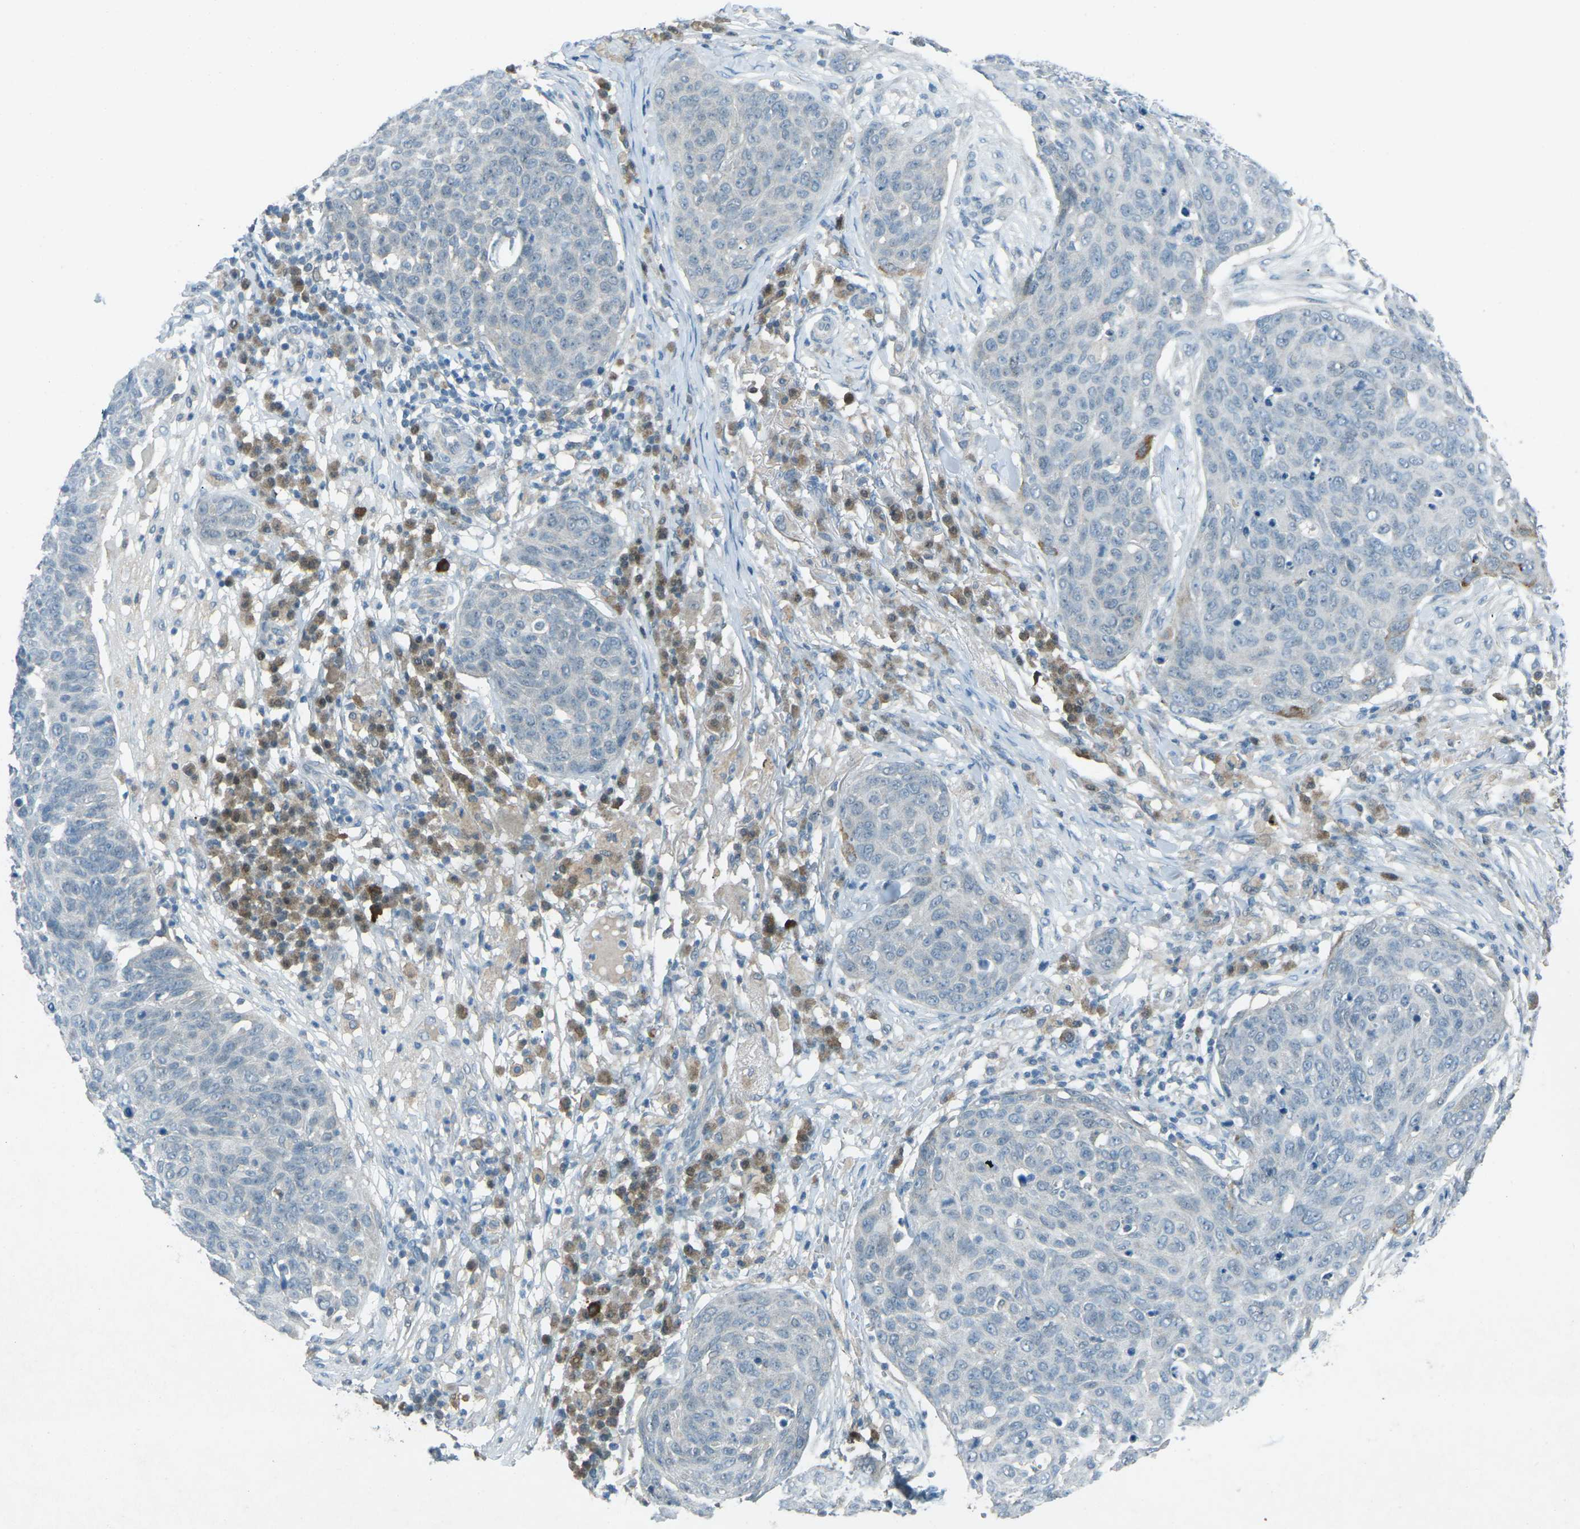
{"staining": {"intensity": "negative", "quantity": "none", "location": "none"}, "tissue": "skin cancer", "cell_type": "Tumor cells", "image_type": "cancer", "snomed": [{"axis": "morphology", "description": "Squamous cell carcinoma in situ, NOS"}, {"axis": "morphology", "description": "Squamous cell carcinoma, NOS"}, {"axis": "topography", "description": "Skin"}], "caption": "High magnification brightfield microscopy of squamous cell carcinoma (skin) stained with DAB (brown) and counterstained with hematoxylin (blue): tumor cells show no significant positivity.", "gene": "PRKCA", "patient": {"sex": "male", "age": 93}}